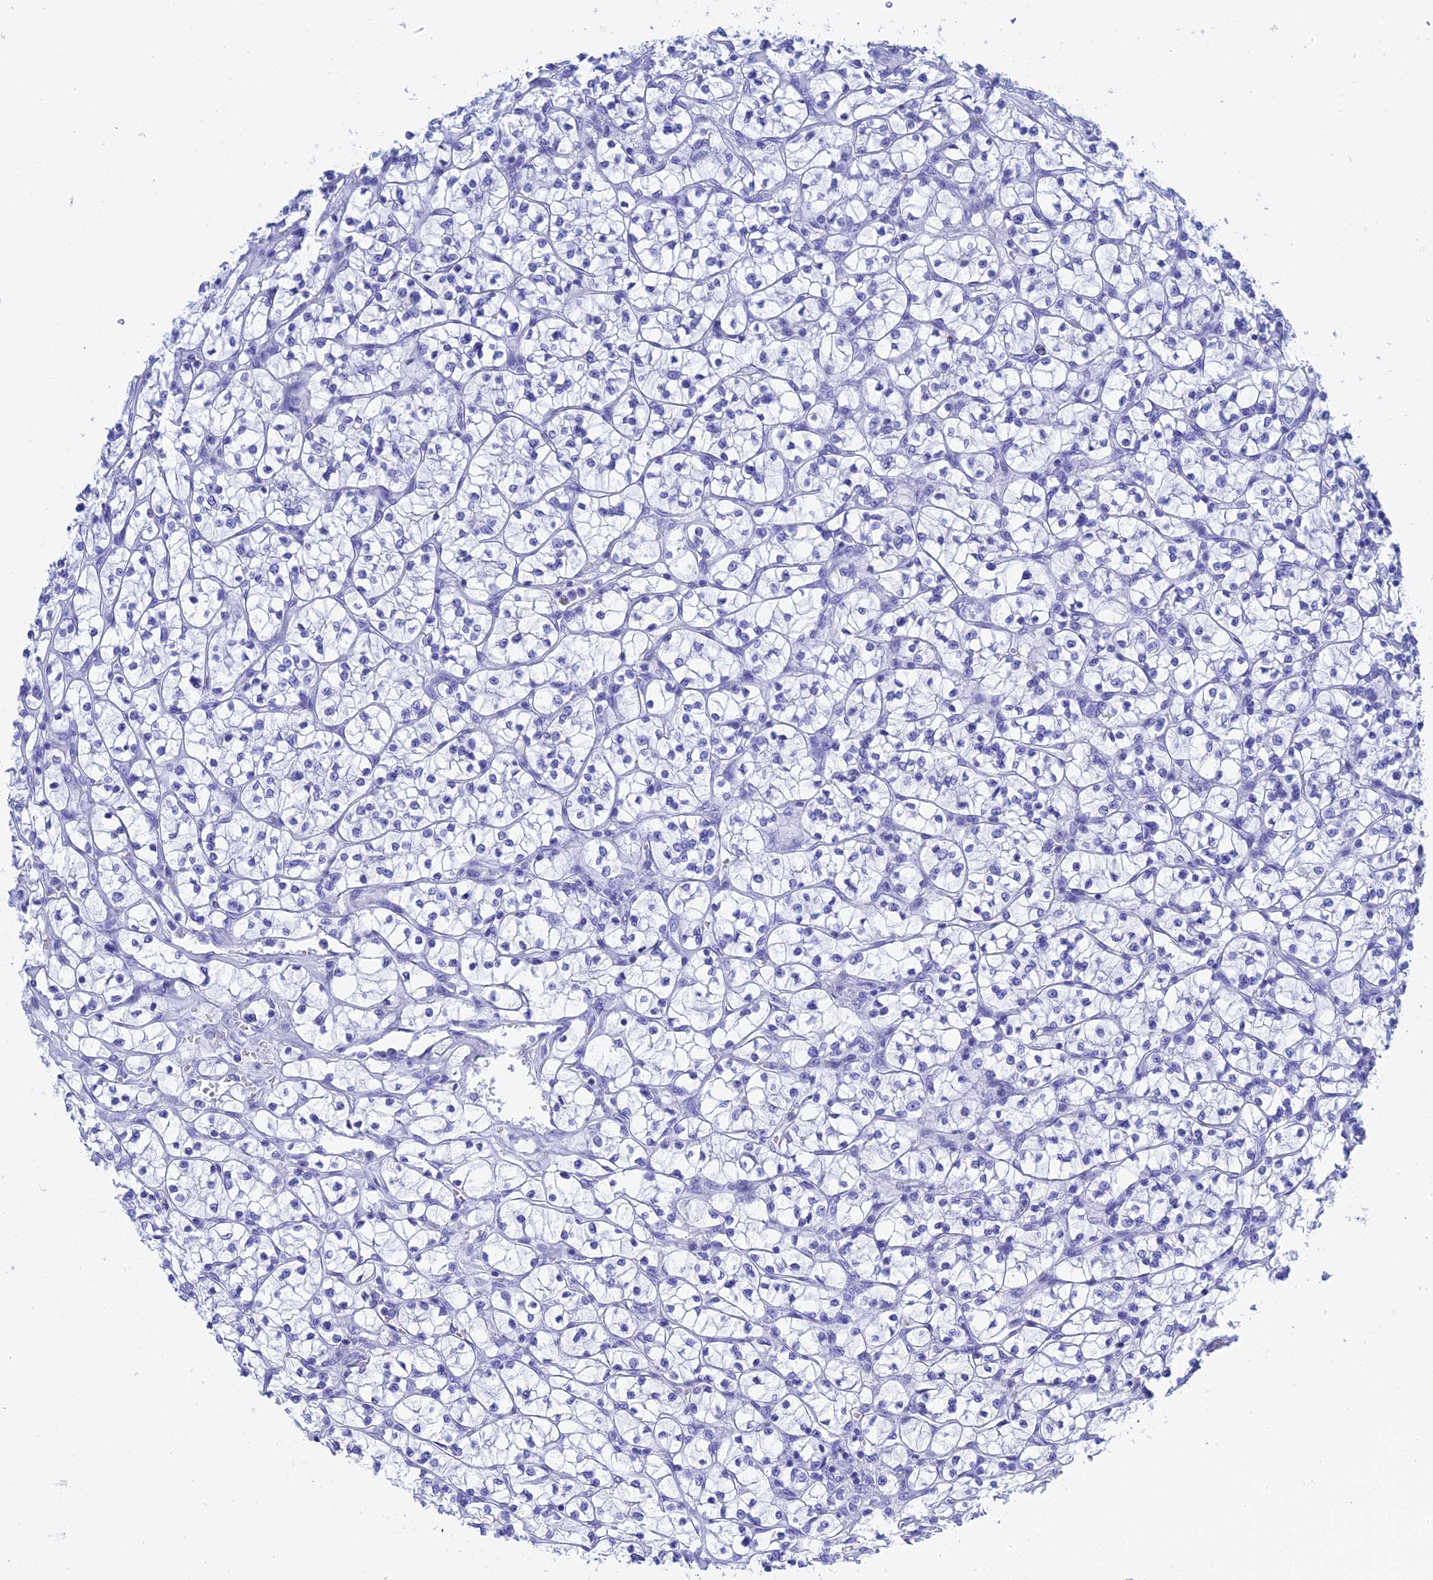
{"staining": {"intensity": "negative", "quantity": "none", "location": "none"}, "tissue": "renal cancer", "cell_type": "Tumor cells", "image_type": "cancer", "snomed": [{"axis": "morphology", "description": "Adenocarcinoma, NOS"}, {"axis": "topography", "description": "Kidney"}], "caption": "Renal adenocarcinoma stained for a protein using immunohistochemistry (IHC) displays no staining tumor cells.", "gene": "TEX101", "patient": {"sex": "female", "age": 64}}